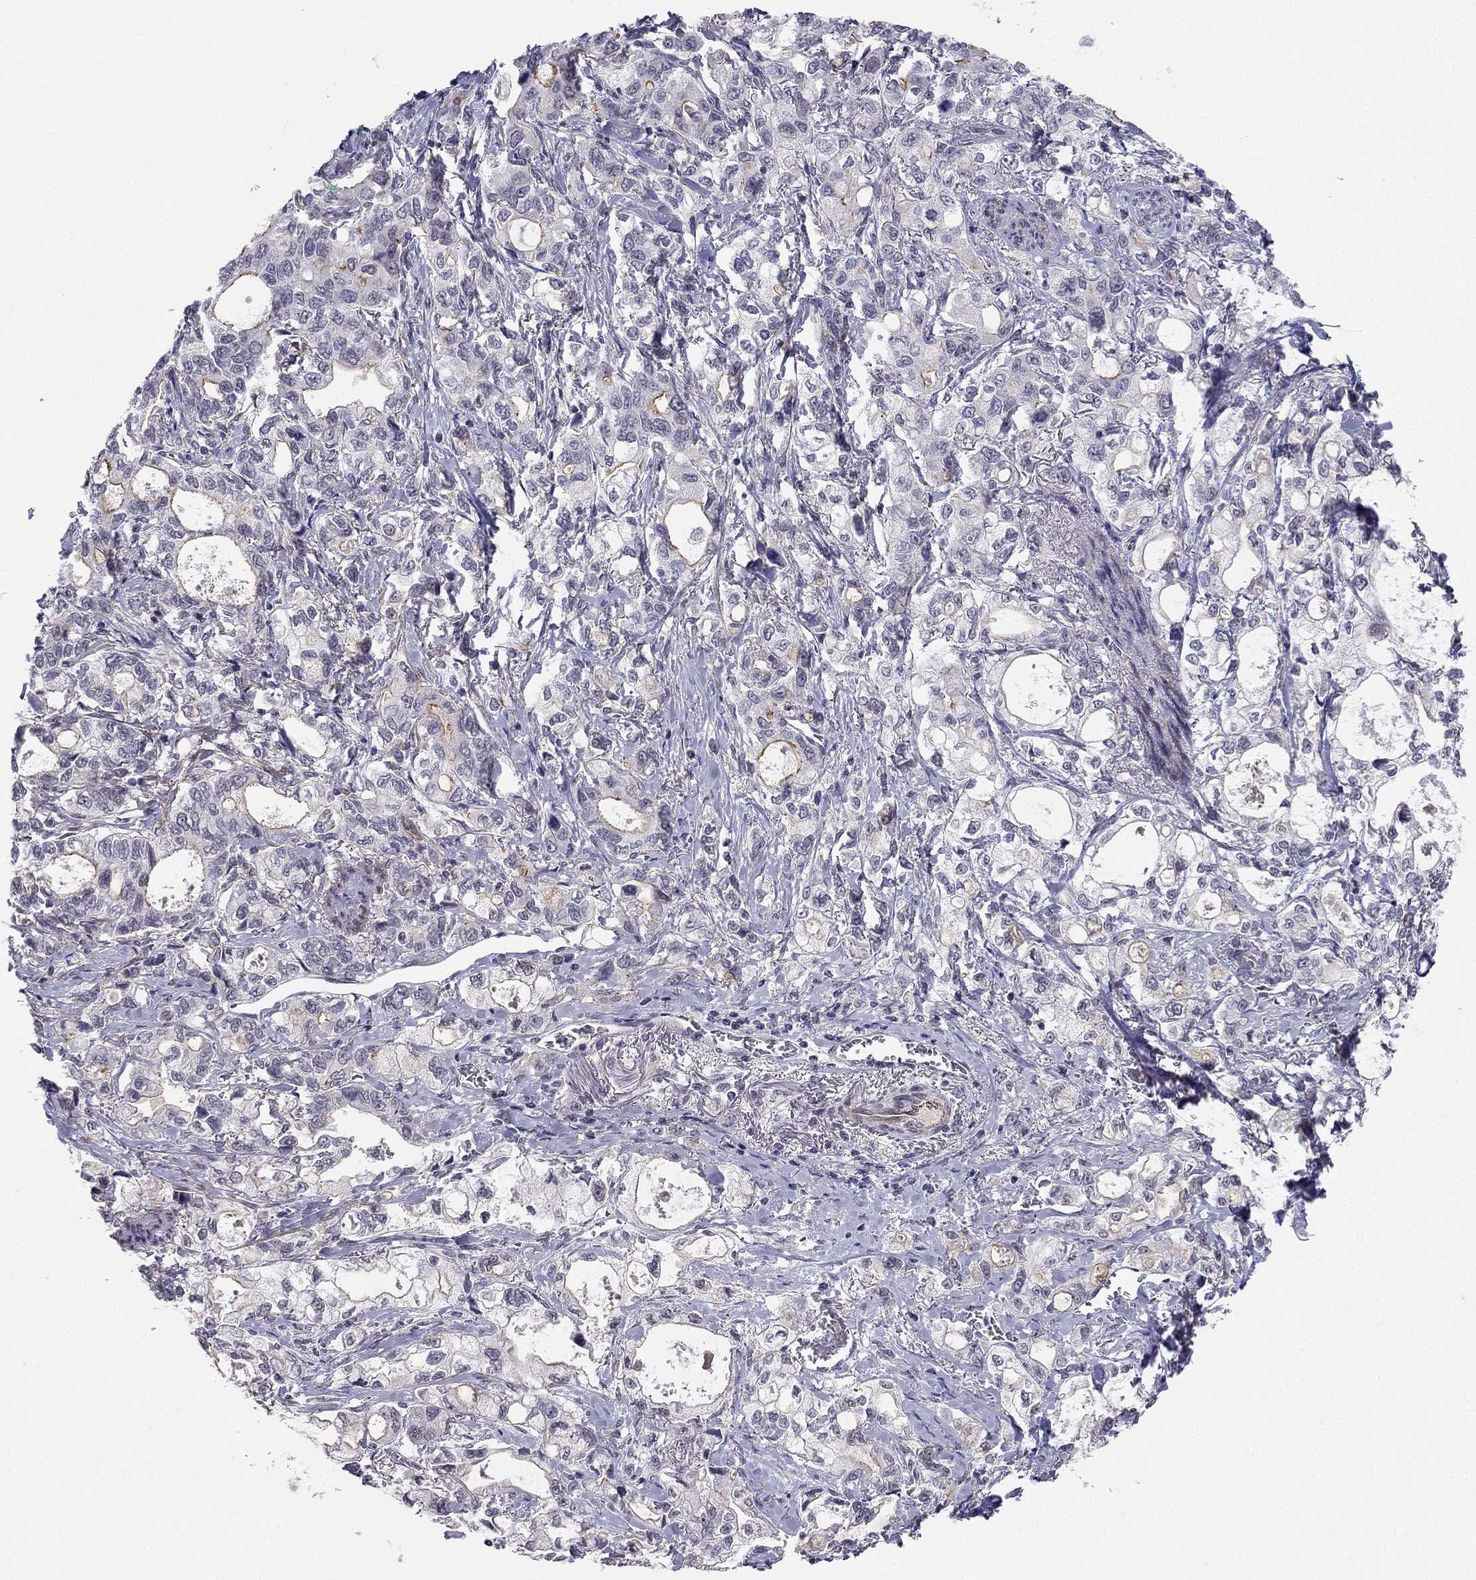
{"staining": {"intensity": "moderate", "quantity": "<25%", "location": "cytoplasmic/membranous"}, "tissue": "stomach cancer", "cell_type": "Tumor cells", "image_type": "cancer", "snomed": [{"axis": "morphology", "description": "Adenocarcinoma, NOS"}, {"axis": "topography", "description": "Stomach"}], "caption": "Immunohistochemical staining of stomach cancer (adenocarcinoma) demonstrates low levels of moderate cytoplasmic/membranous protein expression in about <25% of tumor cells.", "gene": "CHST8", "patient": {"sex": "male", "age": 63}}